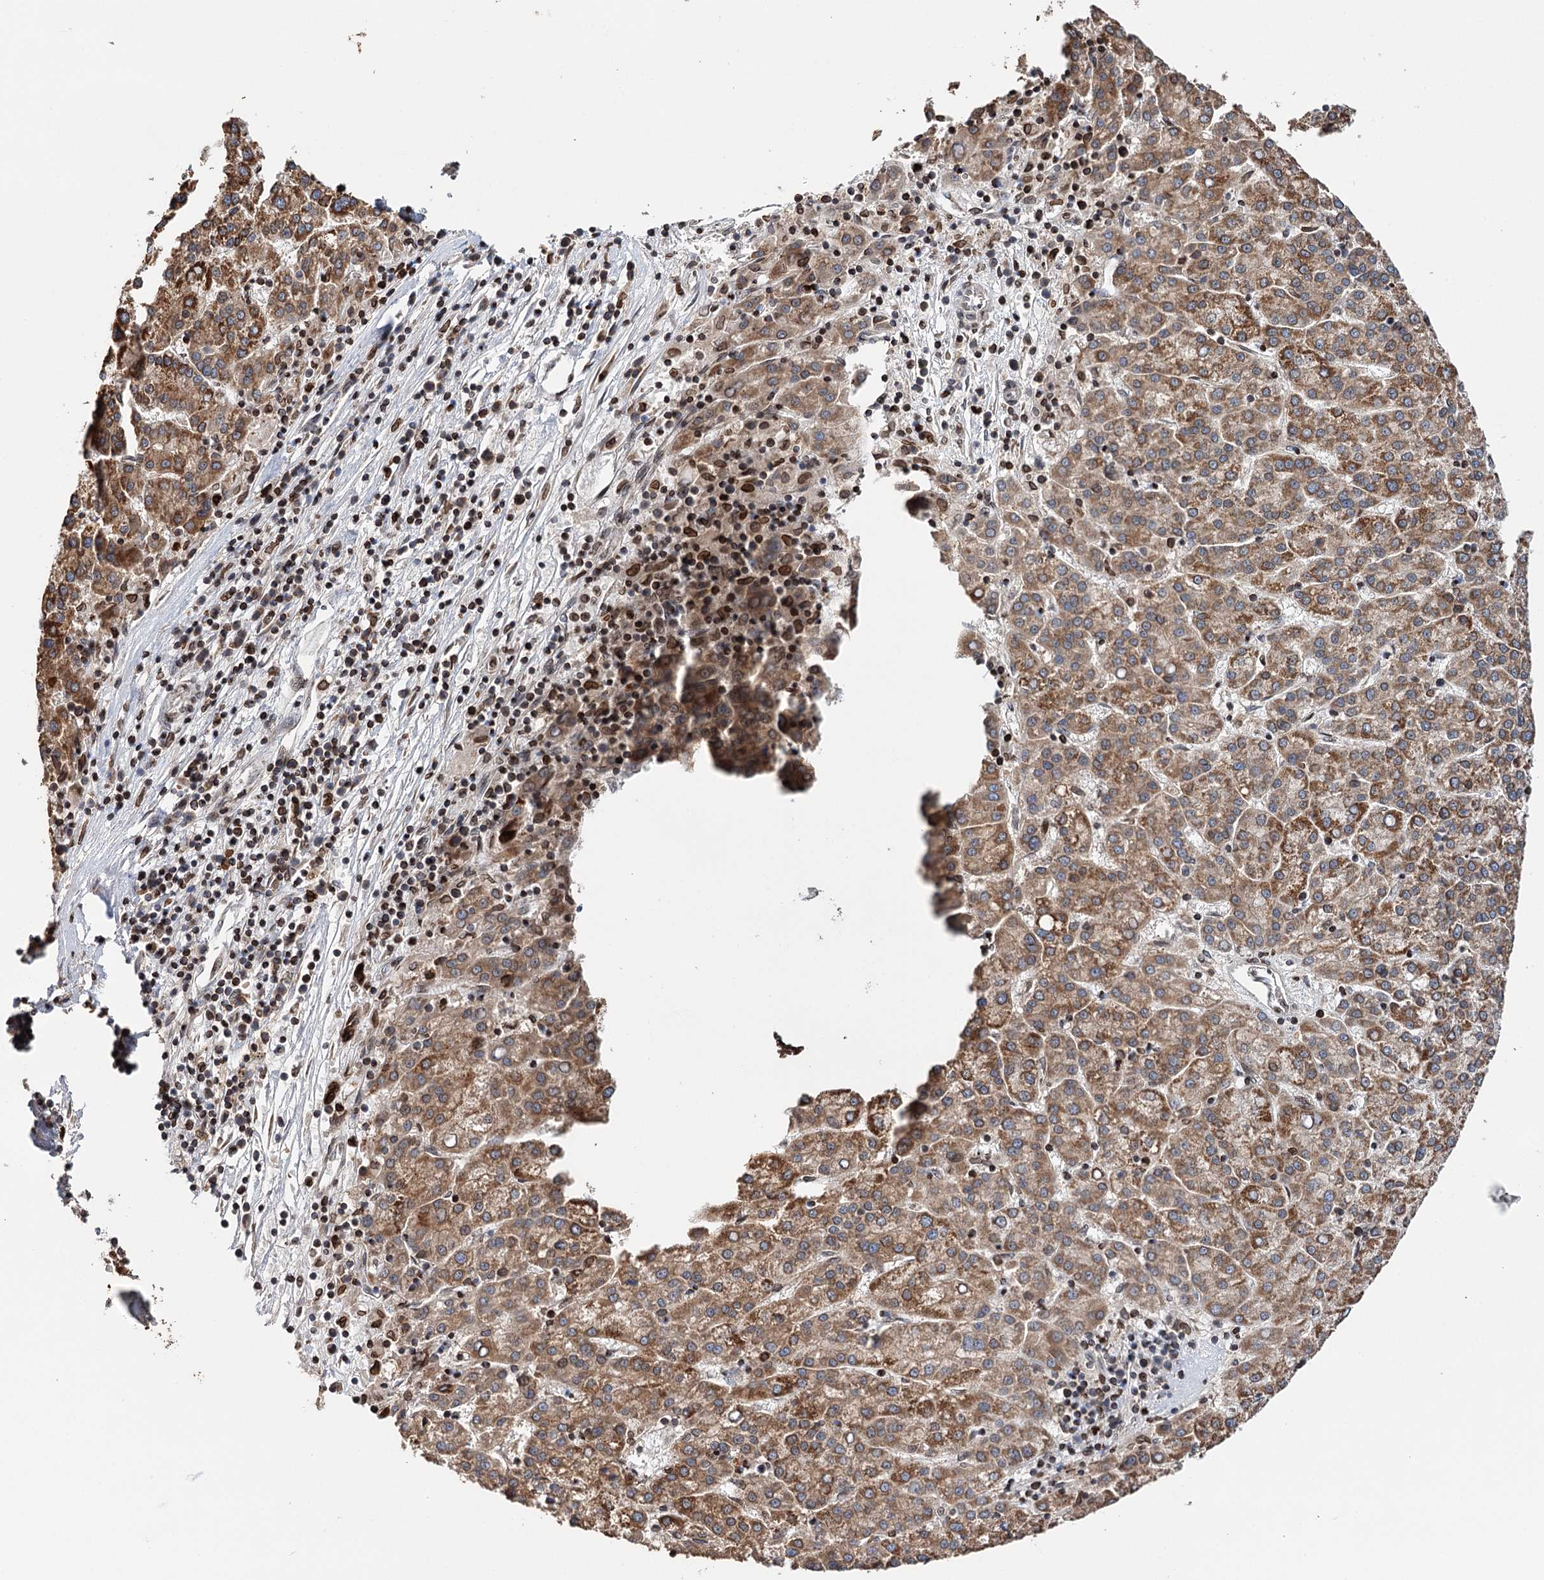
{"staining": {"intensity": "moderate", "quantity": ">75%", "location": "cytoplasmic/membranous"}, "tissue": "liver cancer", "cell_type": "Tumor cells", "image_type": "cancer", "snomed": [{"axis": "morphology", "description": "Carcinoma, Hepatocellular, NOS"}, {"axis": "topography", "description": "Liver"}], "caption": "IHC staining of liver cancer, which displays medium levels of moderate cytoplasmic/membranous expression in approximately >75% of tumor cells indicating moderate cytoplasmic/membranous protein staining. The staining was performed using DAB (brown) for protein detection and nuclei were counterstained in hematoxylin (blue).", "gene": "CFAP46", "patient": {"sex": "female", "age": 58}}